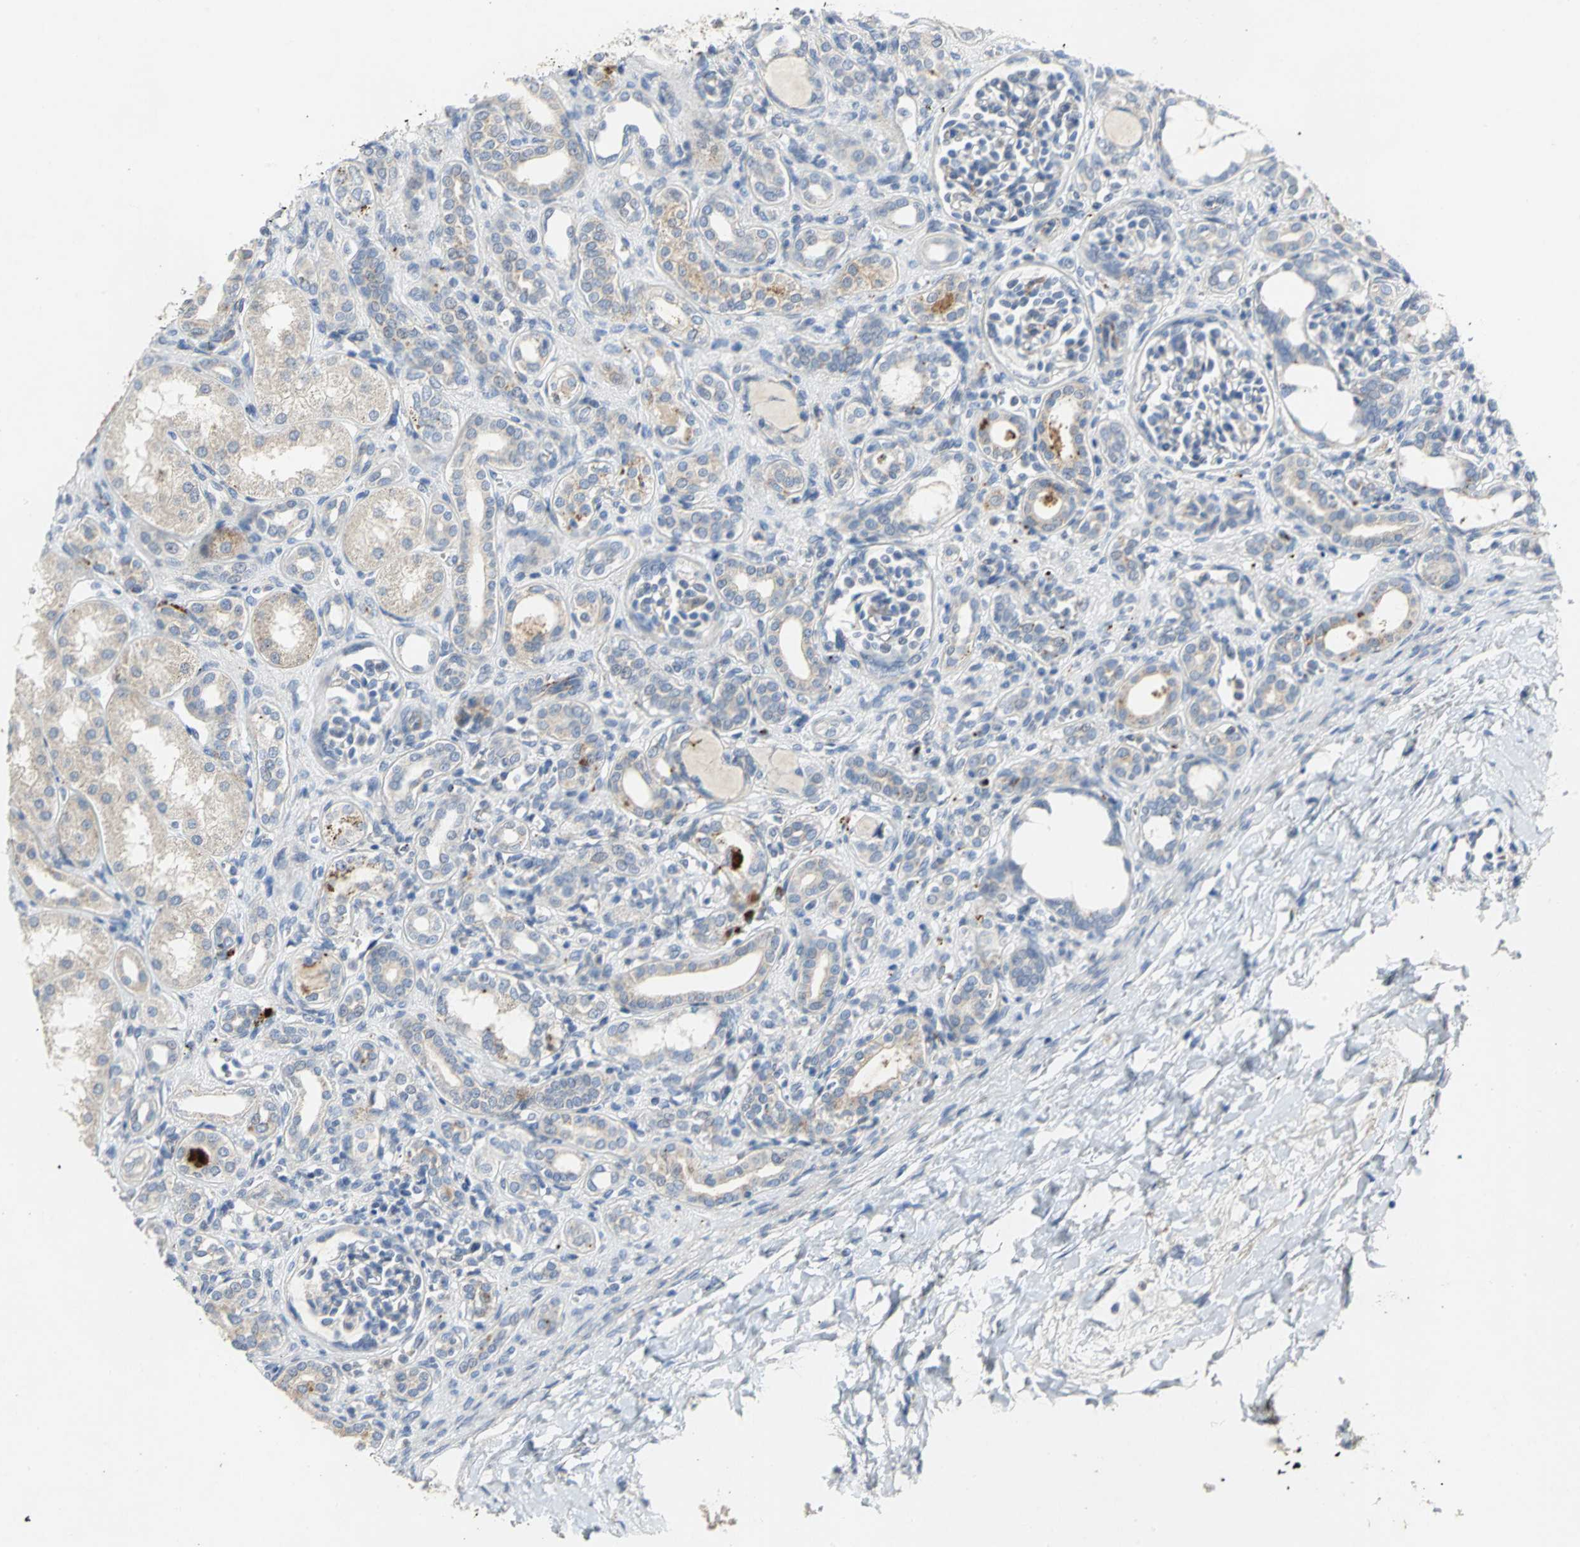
{"staining": {"intensity": "weak", "quantity": "<25%", "location": "cytoplasmic/membranous"}, "tissue": "kidney", "cell_type": "Cells in glomeruli", "image_type": "normal", "snomed": [{"axis": "morphology", "description": "Normal tissue, NOS"}, {"axis": "topography", "description": "Kidney"}], "caption": "DAB immunohistochemical staining of benign kidney reveals no significant positivity in cells in glomeruli. Nuclei are stained in blue.", "gene": "SPPL2B", "patient": {"sex": "male", "age": 7}}